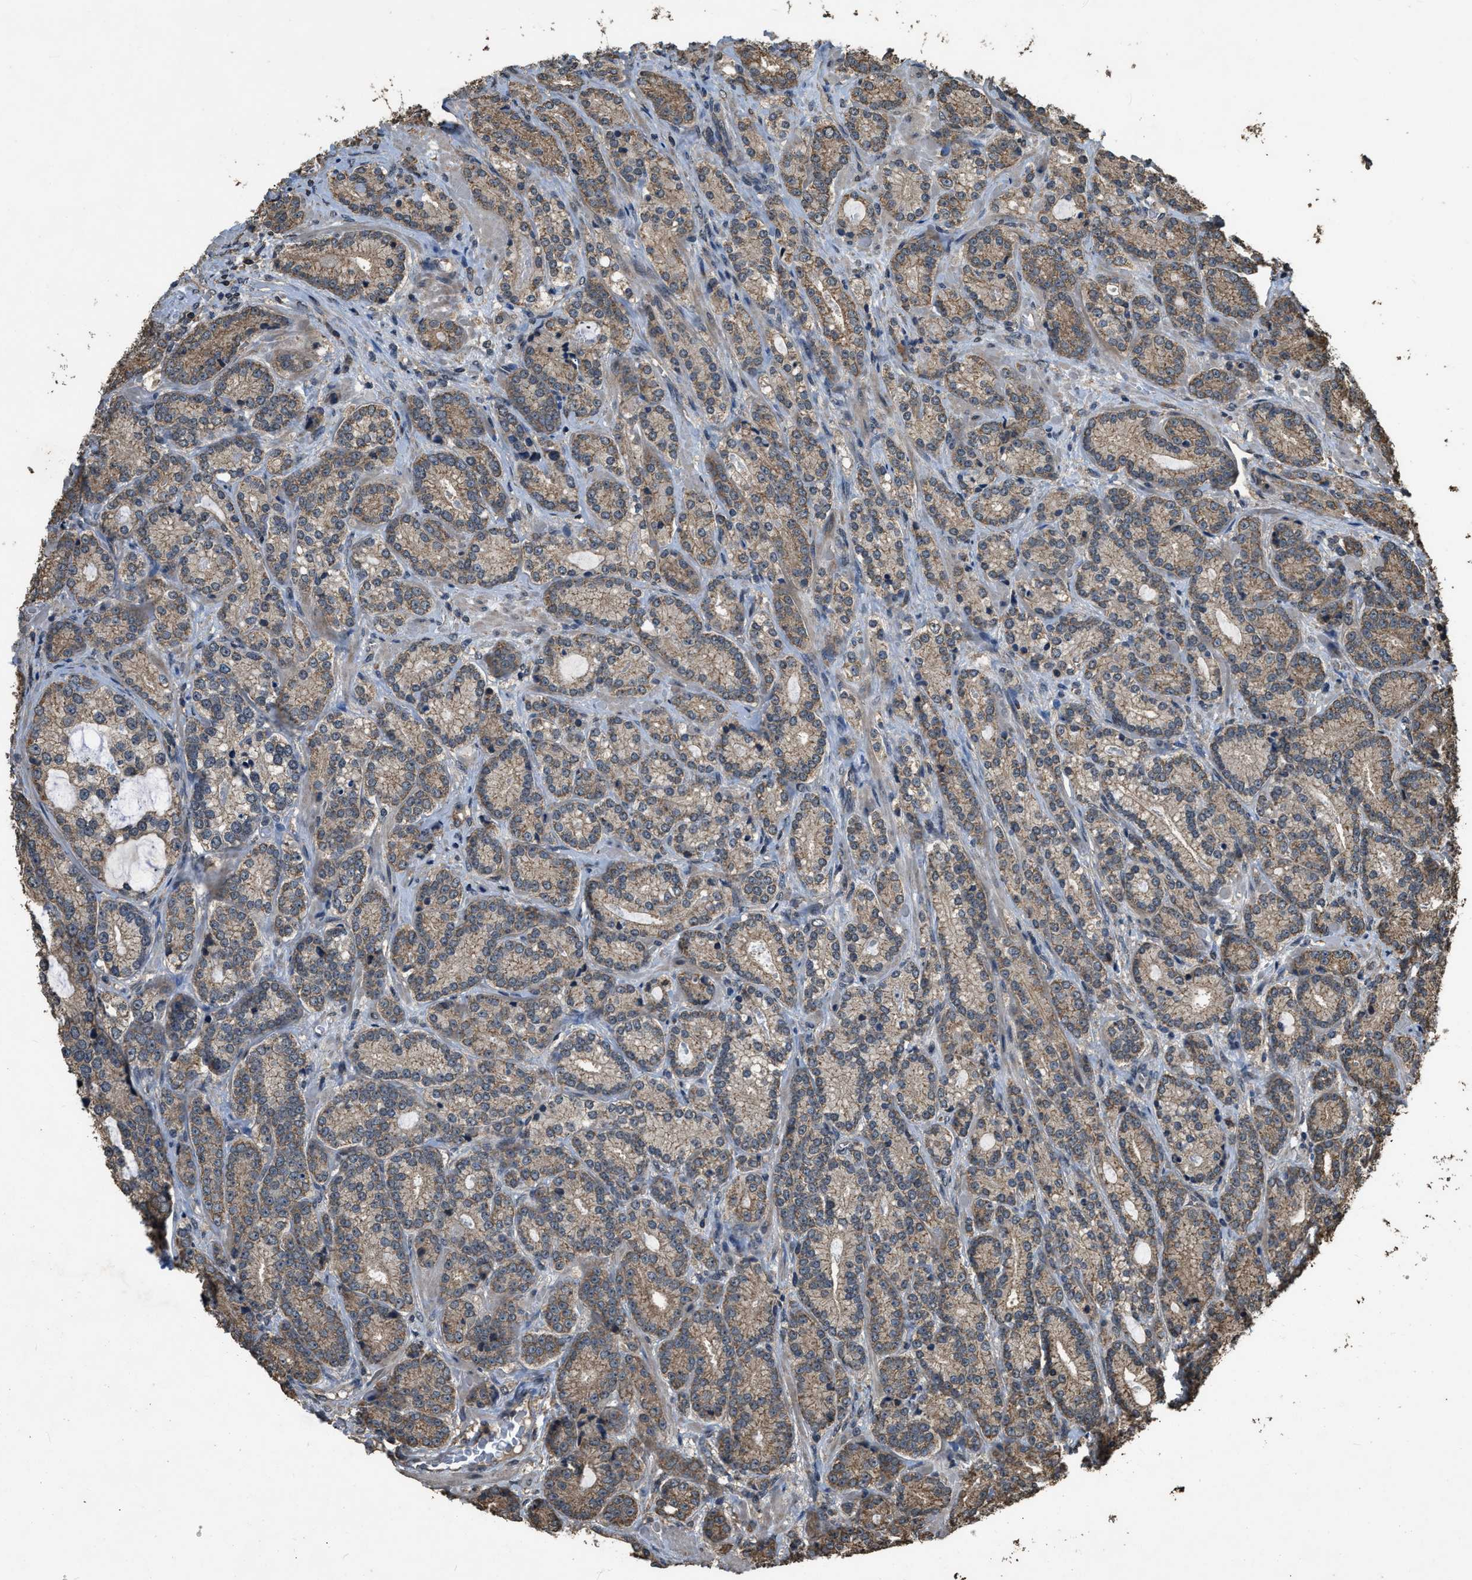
{"staining": {"intensity": "weak", "quantity": ">75%", "location": "cytoplasmic/membranous"}, "tissue": "prostate cancer", "cell_type": "Tumor cells", "image_type": "cancer", "snomed": [{"axis": "morphology", "description": "Adenocarcinoma, High grade"}, {"axis": "topography", "description": "Prostate"}], "caption": "Immunohistochemistry staining of prostate cancer (high-grade adenocarcinoma), which displays low levels of weak cytoplasmic/membranous staining in approximately >75% of tumor cells indicating weak cytoplasmic/membranous protein staining. The staining was performed using DAB (3,3'-diaminobenzidine) (brown) for protein detection and nuclei were counterstained in hematoxylin (blue).", "gene": "DENND6B", "patient": {"sex": "male", "age": 61}}